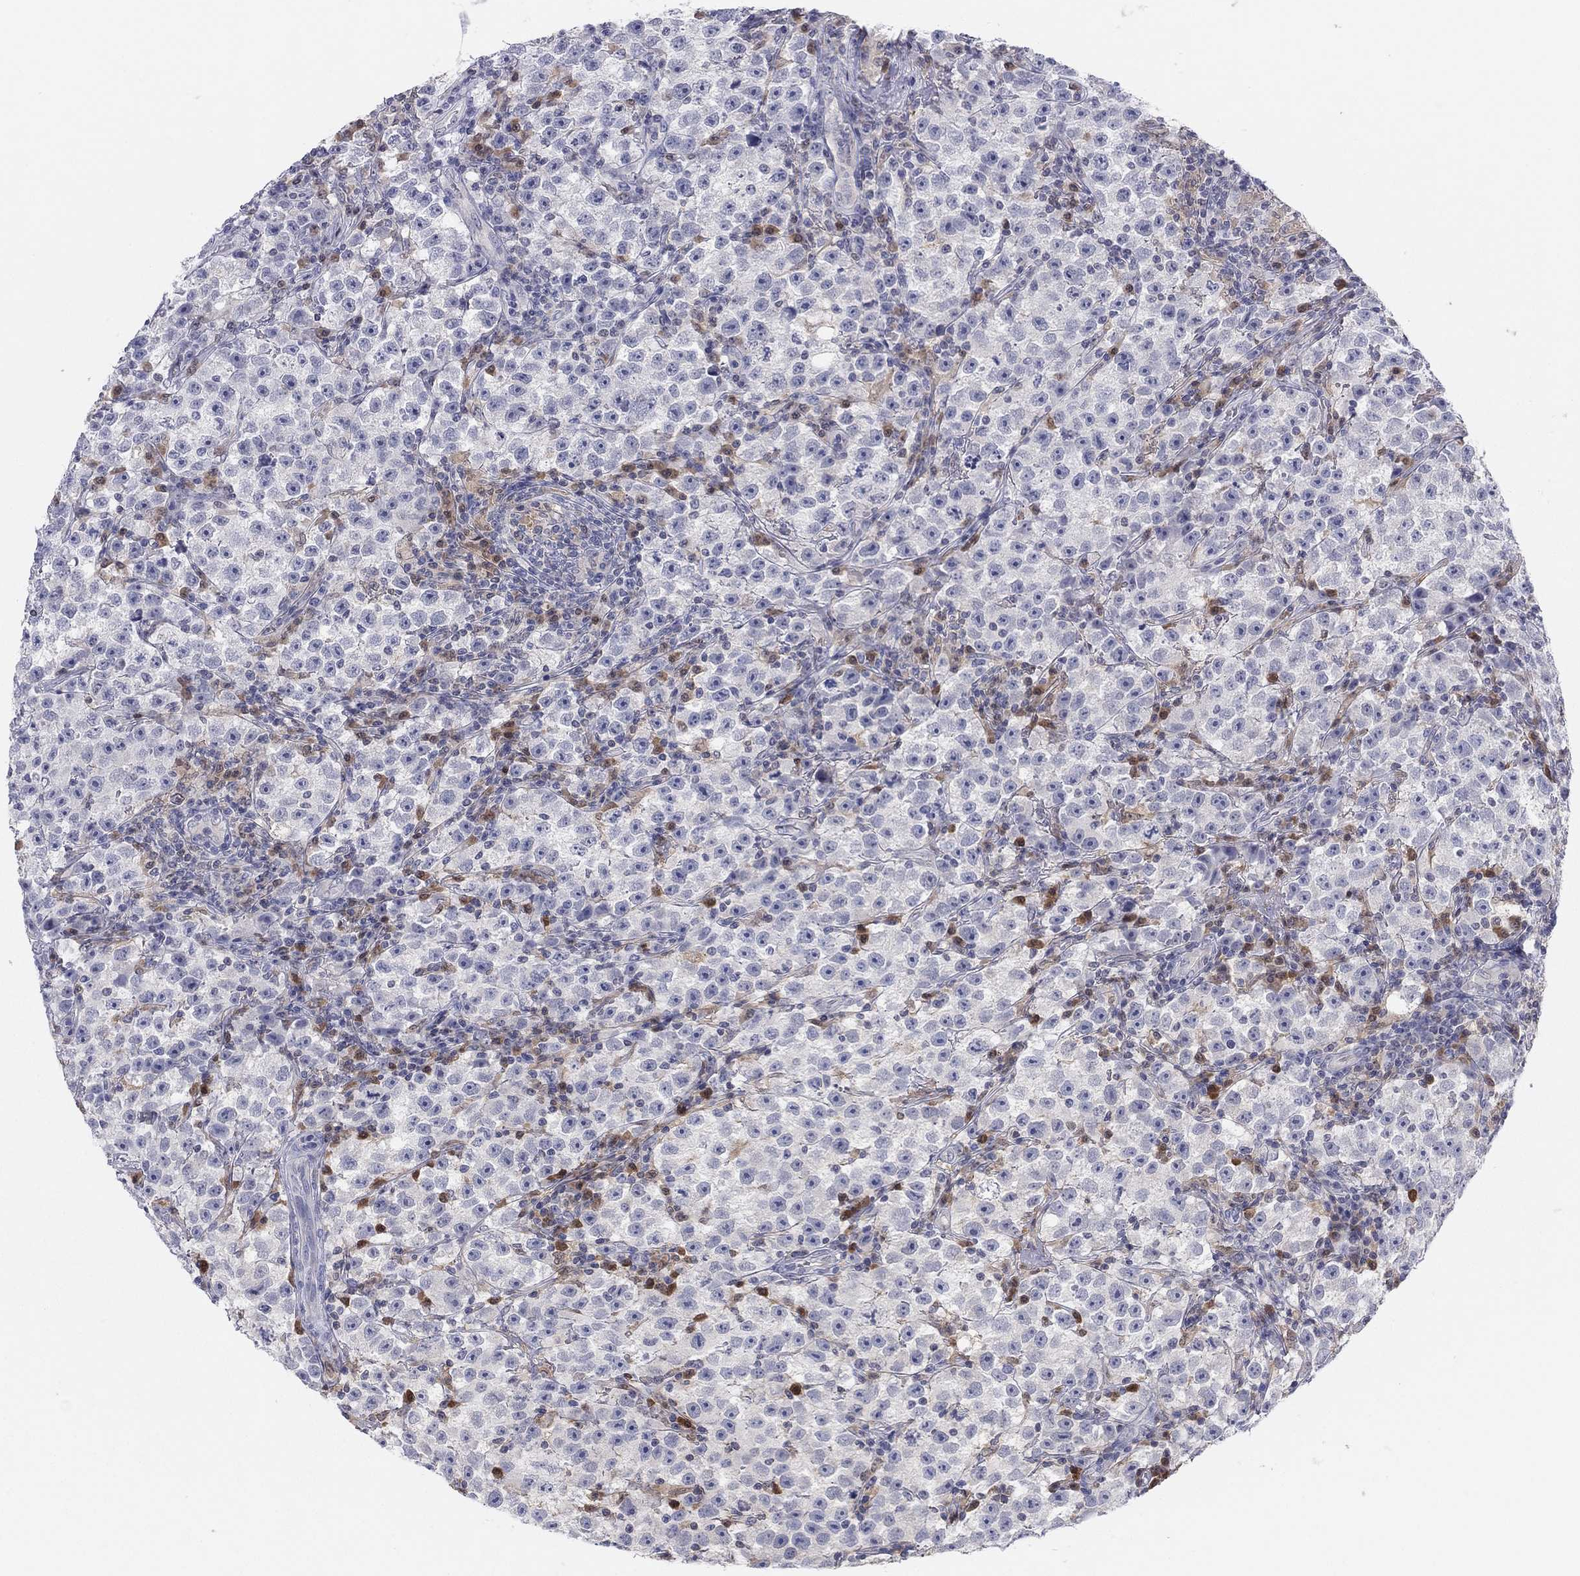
{"staining": {"intensity": "negative", "quantity": "none", "location": "none"}, "tissue": "testis cancer", "cell_type": "Tumor cells", "image_type": "cancer", "snomed": [{"axis": "morphology", "description": "Seminoma, NOS"}, {"axis": "topography", "description": "Testis"}], "caption": "This micrograph is of testis seminoma stained with immunohistochemistry to label a protein in brown with the nuclei are counter-stained blue. There is no expression in tumor cells.", "gene": "PDXK", "patient": {"sex": "male", "age": 22}}